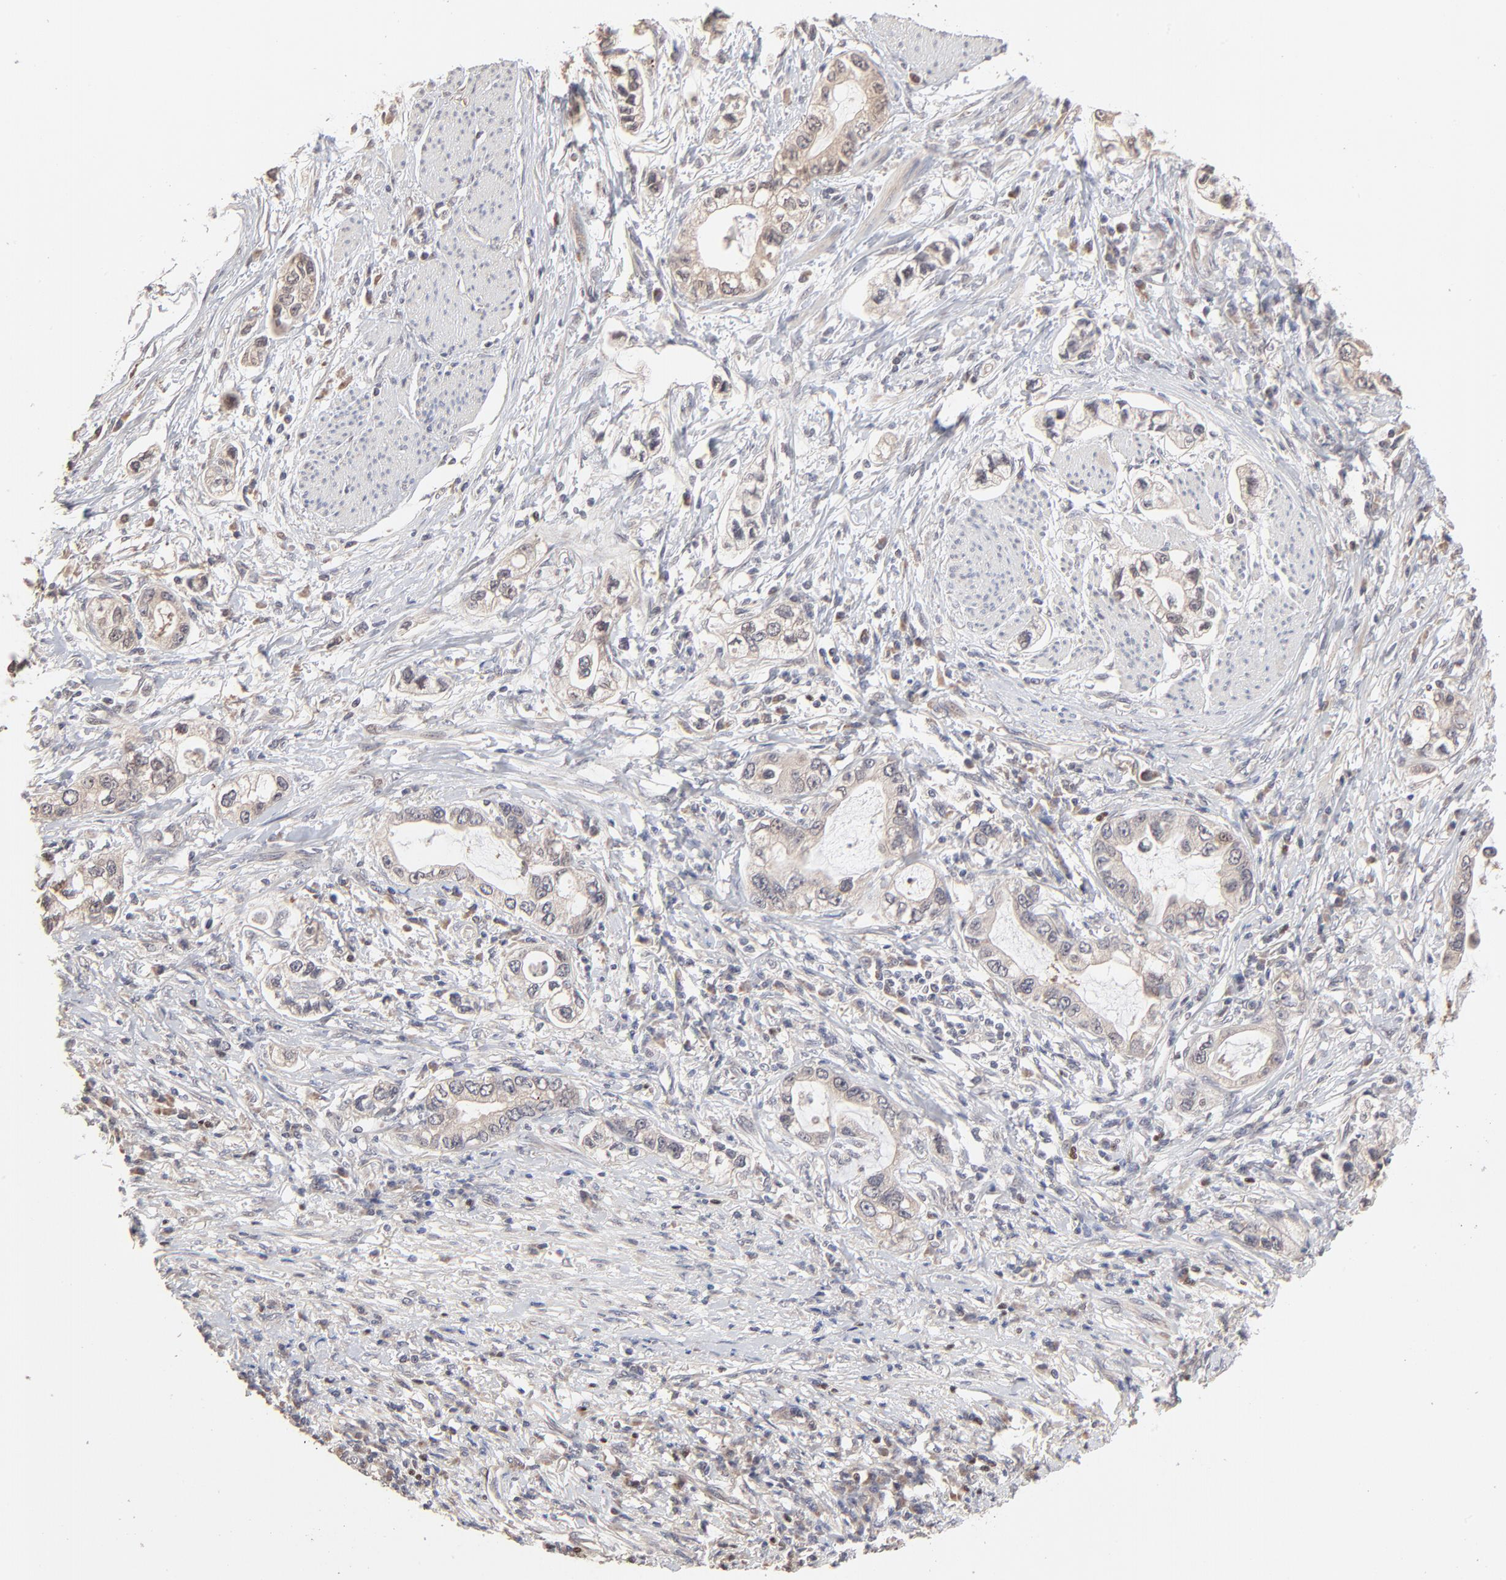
{"staining": {"intensity": "negative", "quantity": "none", "location": "none"}, "tissue": "stomach cancer", "cell_type": "Tumor cells", "image_type": "cancer", "snomed": [{"axis": "morphology", "description": "Adenocarcinoma, NOS"}, {"axis": "topography", "description": "Stomach, lower"}], "caption": "The image displays no staining of tumor cells in stomach cancer.", "gene": "MSL2", "patient": {"sex": "female", "age": 93}}